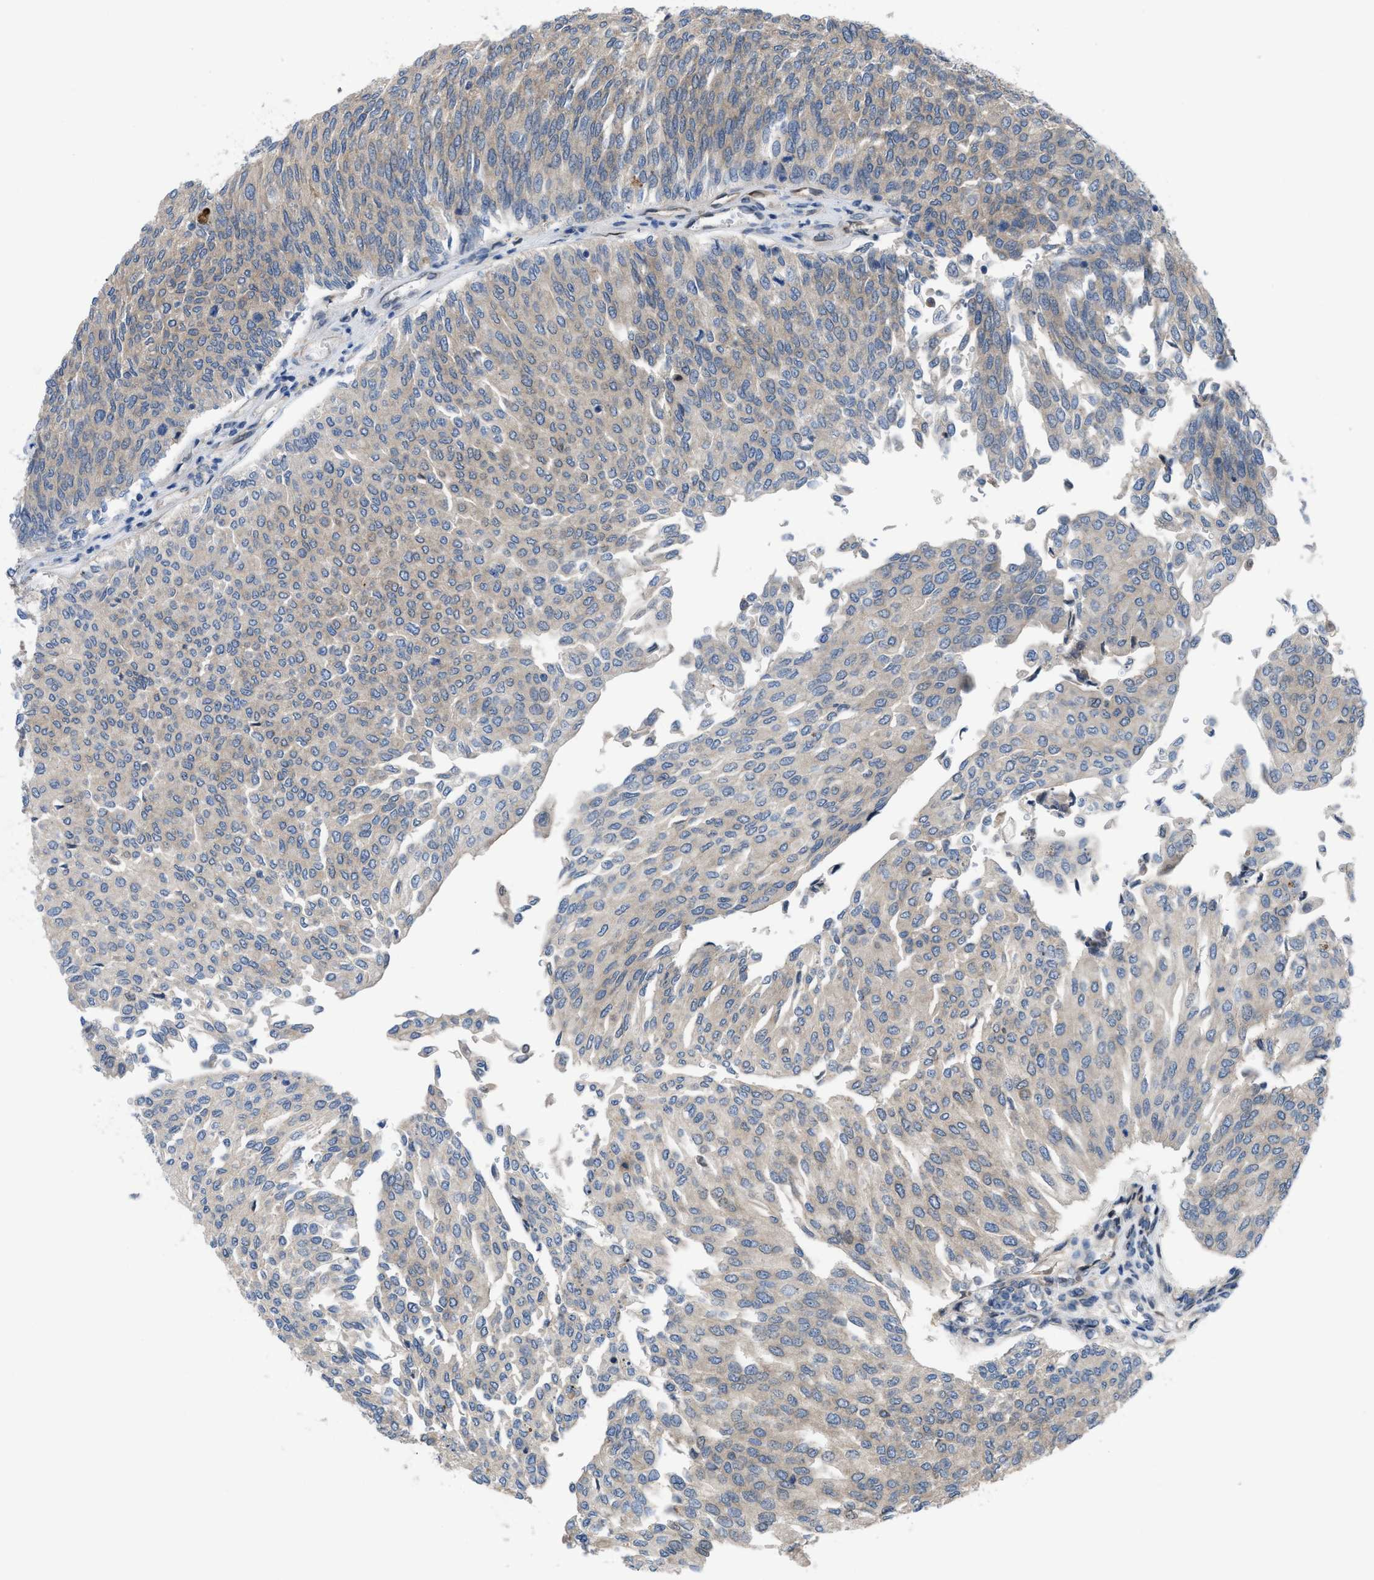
{"staining": {"intensity": "weak", "quantity": ">75%", "location": "cytoplasmic/membranous"}, "tissue": "urothelial cancer", "cell_type": "Tumor cells", "image_type": "cancer", "snomed": [{"axis": "morphology", "description": "Urothelial carcinoma, Low grade"}, {"axis": "topography", "description": "Urinary bladder"}], "caption": "Tumor cells reveal weak cytoplasmic/membranous staining in about >75% of cells in urothelial carcinoma (low-grade).", "gene": "MYO18A", "patient": {"sex": "female", "age": 79}}